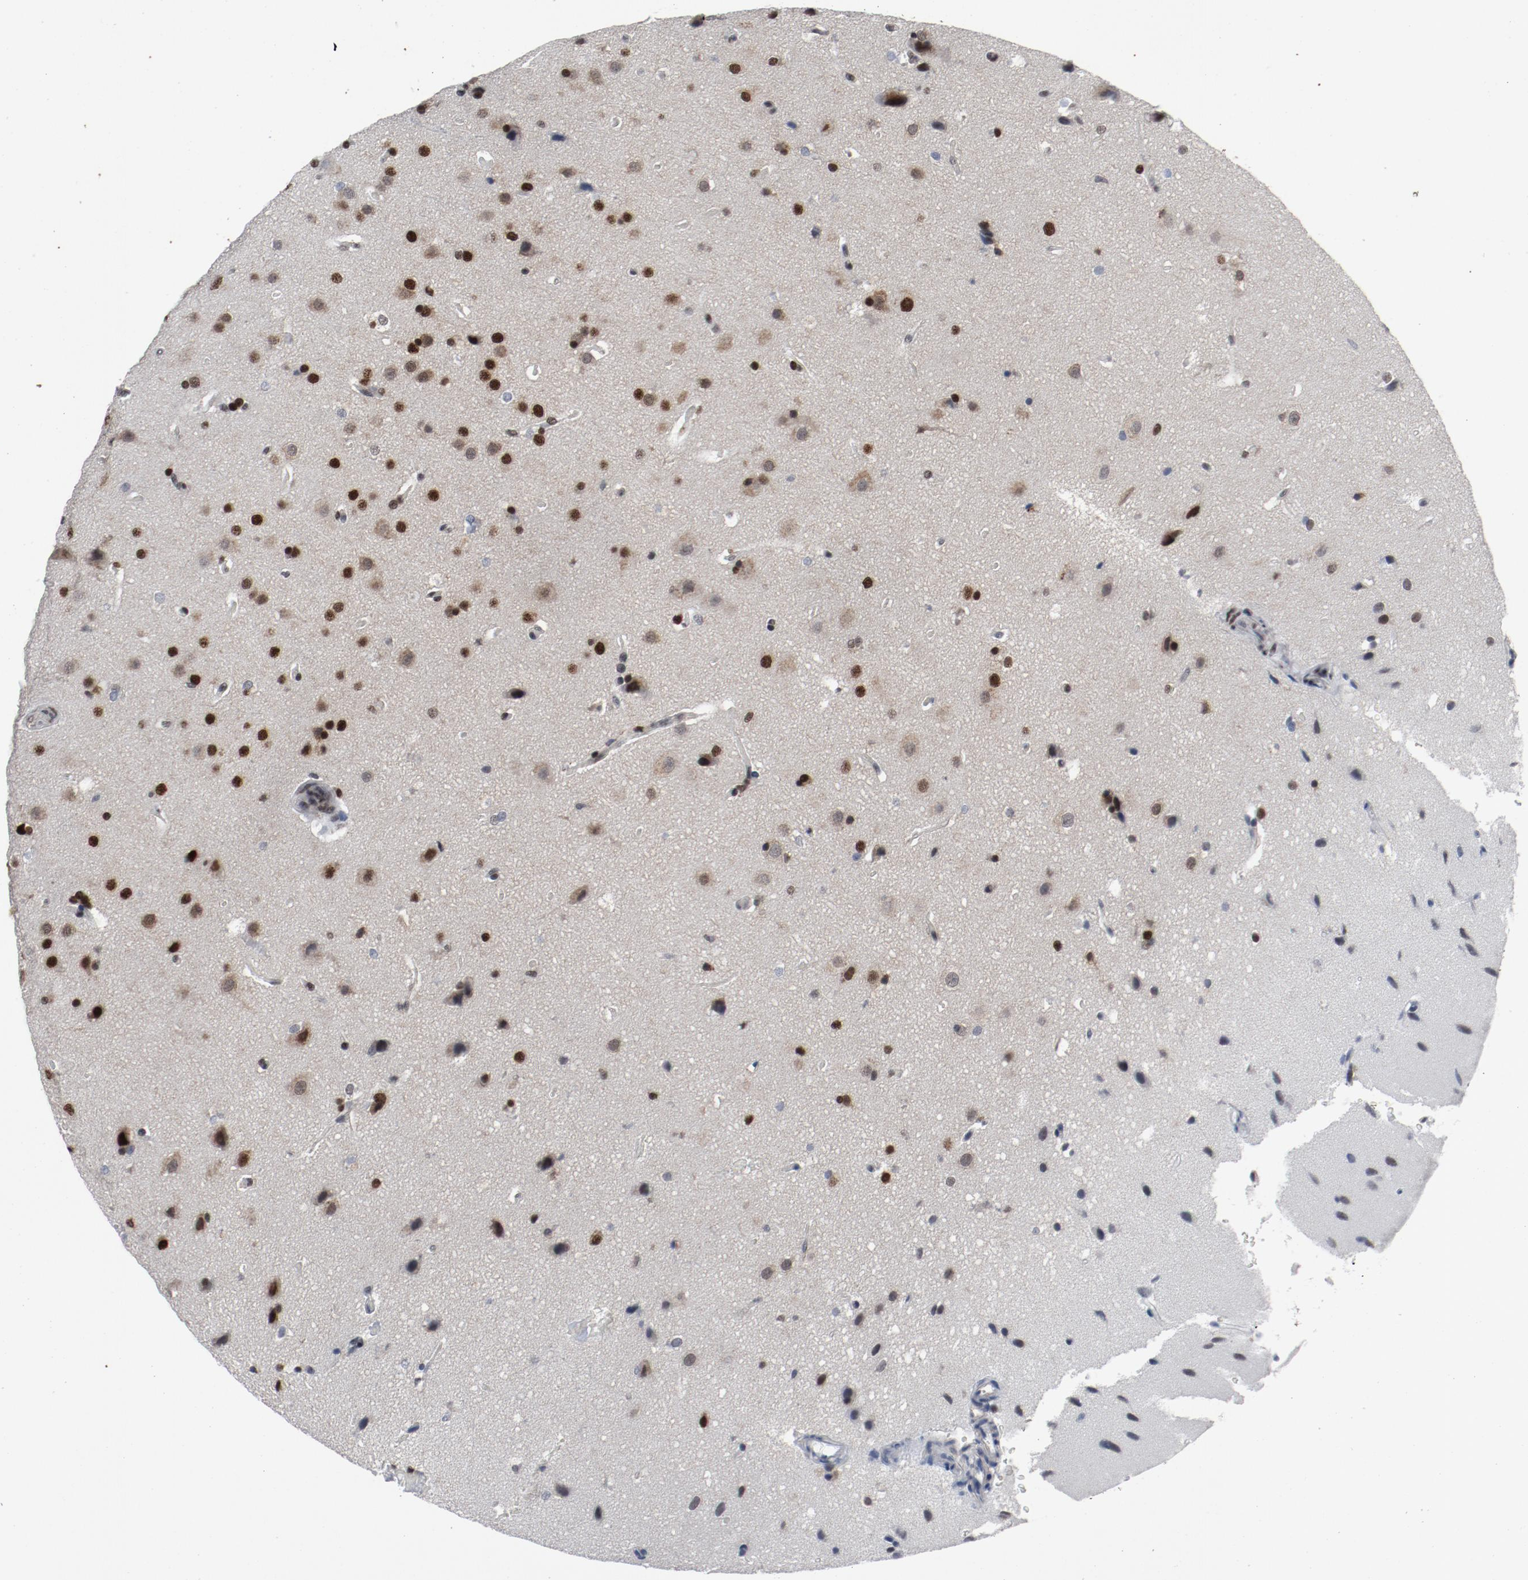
{"staining": {"intensity": "strong", "quantity": ">75%", "location": "nuclear"}, "tissue": "glioma", "cell_type": "Tumor cells", "image_type": "cancer", "snomed": [{"axis": "morphology", "description": "Glioma, malignant, Low grade"}, {"axis": "topography", "description": "Cerebral cortex"}], "caption": "High-power microscopy captured an IHC image of glioma, revealing strong nuclear positivity in approximately >75% of tumor cells.", "gene": "JMJD6", "patient": {"sex": "female", "age": 47}}